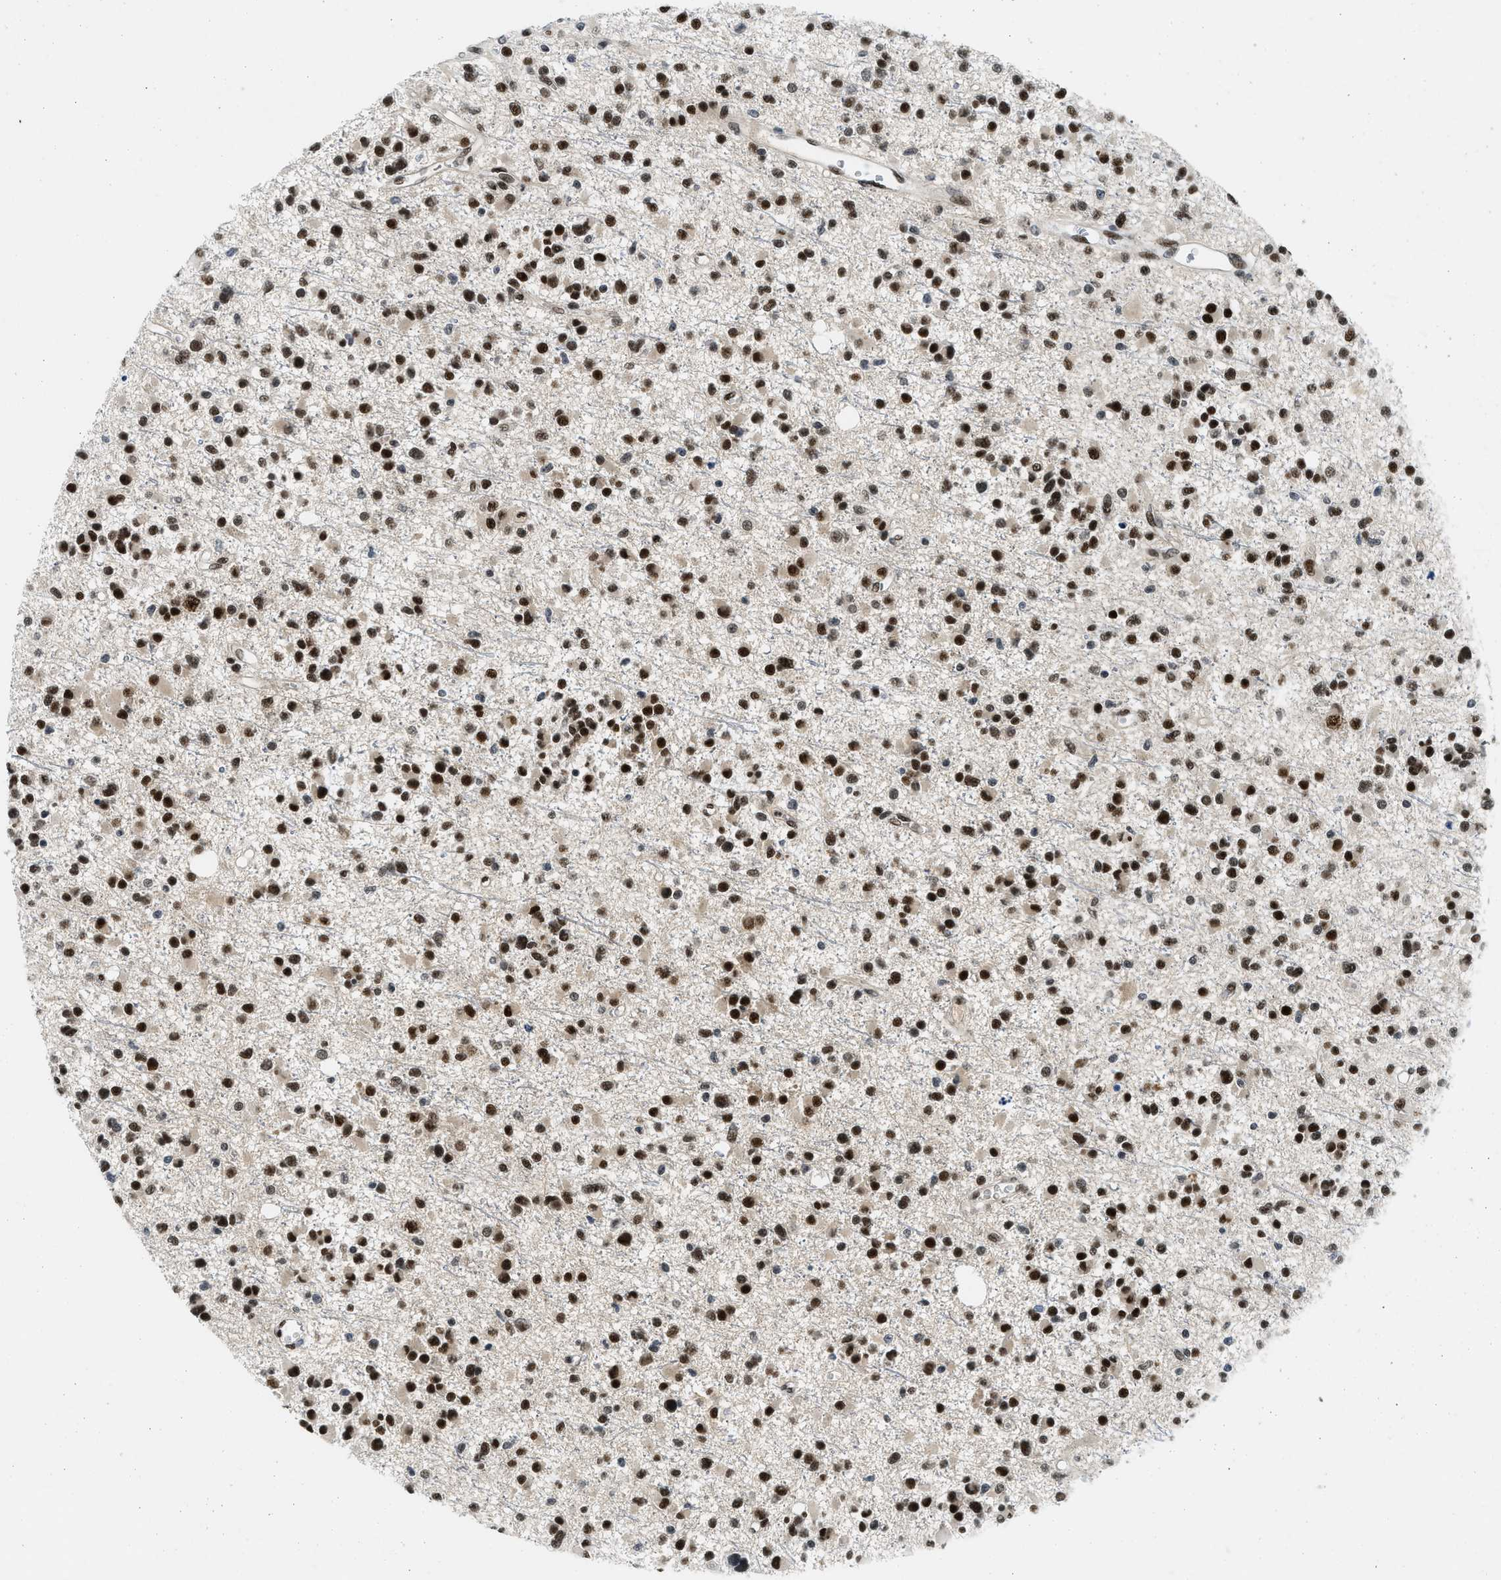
{"staining": {"intensity": "strong", "quantity": ">75%", "location": "nuclear"}, "tissue": "glioma", "cell_type": "Tumor cells", "image_type": "cancer", "snomed": [{"axis": "morphology", "description": "Glioma, malignant, Low grade"}, {"axis": "topography", "description": "Brain"}], "caption": "Tumor cells display high levels of strong nuclear positivity in about >75% of cells in glioma.", "gene": "NCOA1", "patient": {"sex": "female", "age": 22}}